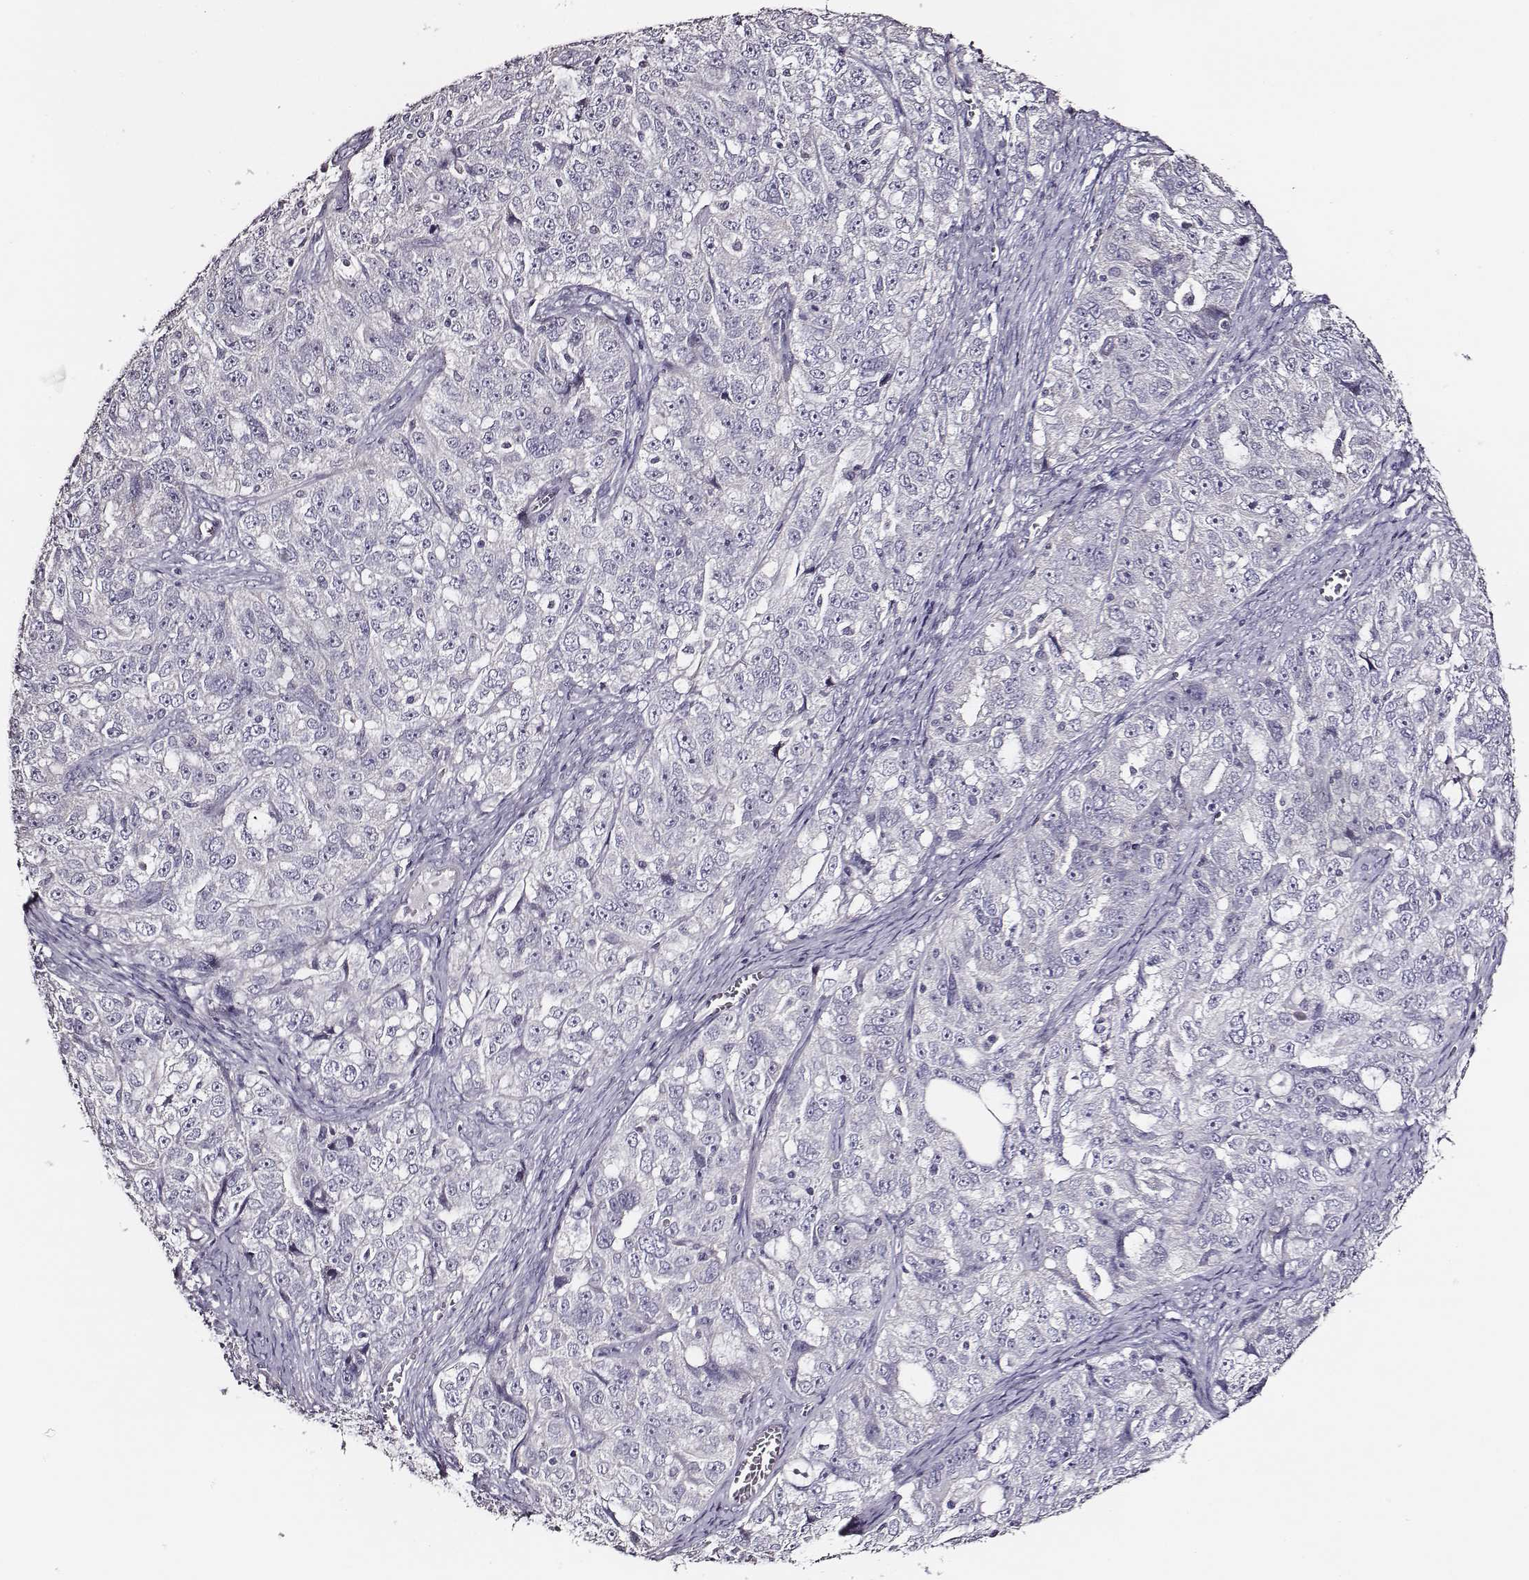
{"staining": {"intensity": "negative", "quantity": "none", "location": "none"}, "tissue": "ovarian cancer", "cell_type": "Tumor cells", "image_type": "cancer", "snomed": [{"axis": "morphology", "description": "Cystadenocarcinoma, serous, NOS"}, {"axis": "topography", "description": "Ovary"}], "caption": "Immunohistochemistry histopathology image of neoplastic tissue: human ovarian cancer stained with DAB exhibits no significant protein expression in tumor cells.", "gene": "AADAT", "patient": {"sex": "female", "age": 51}}